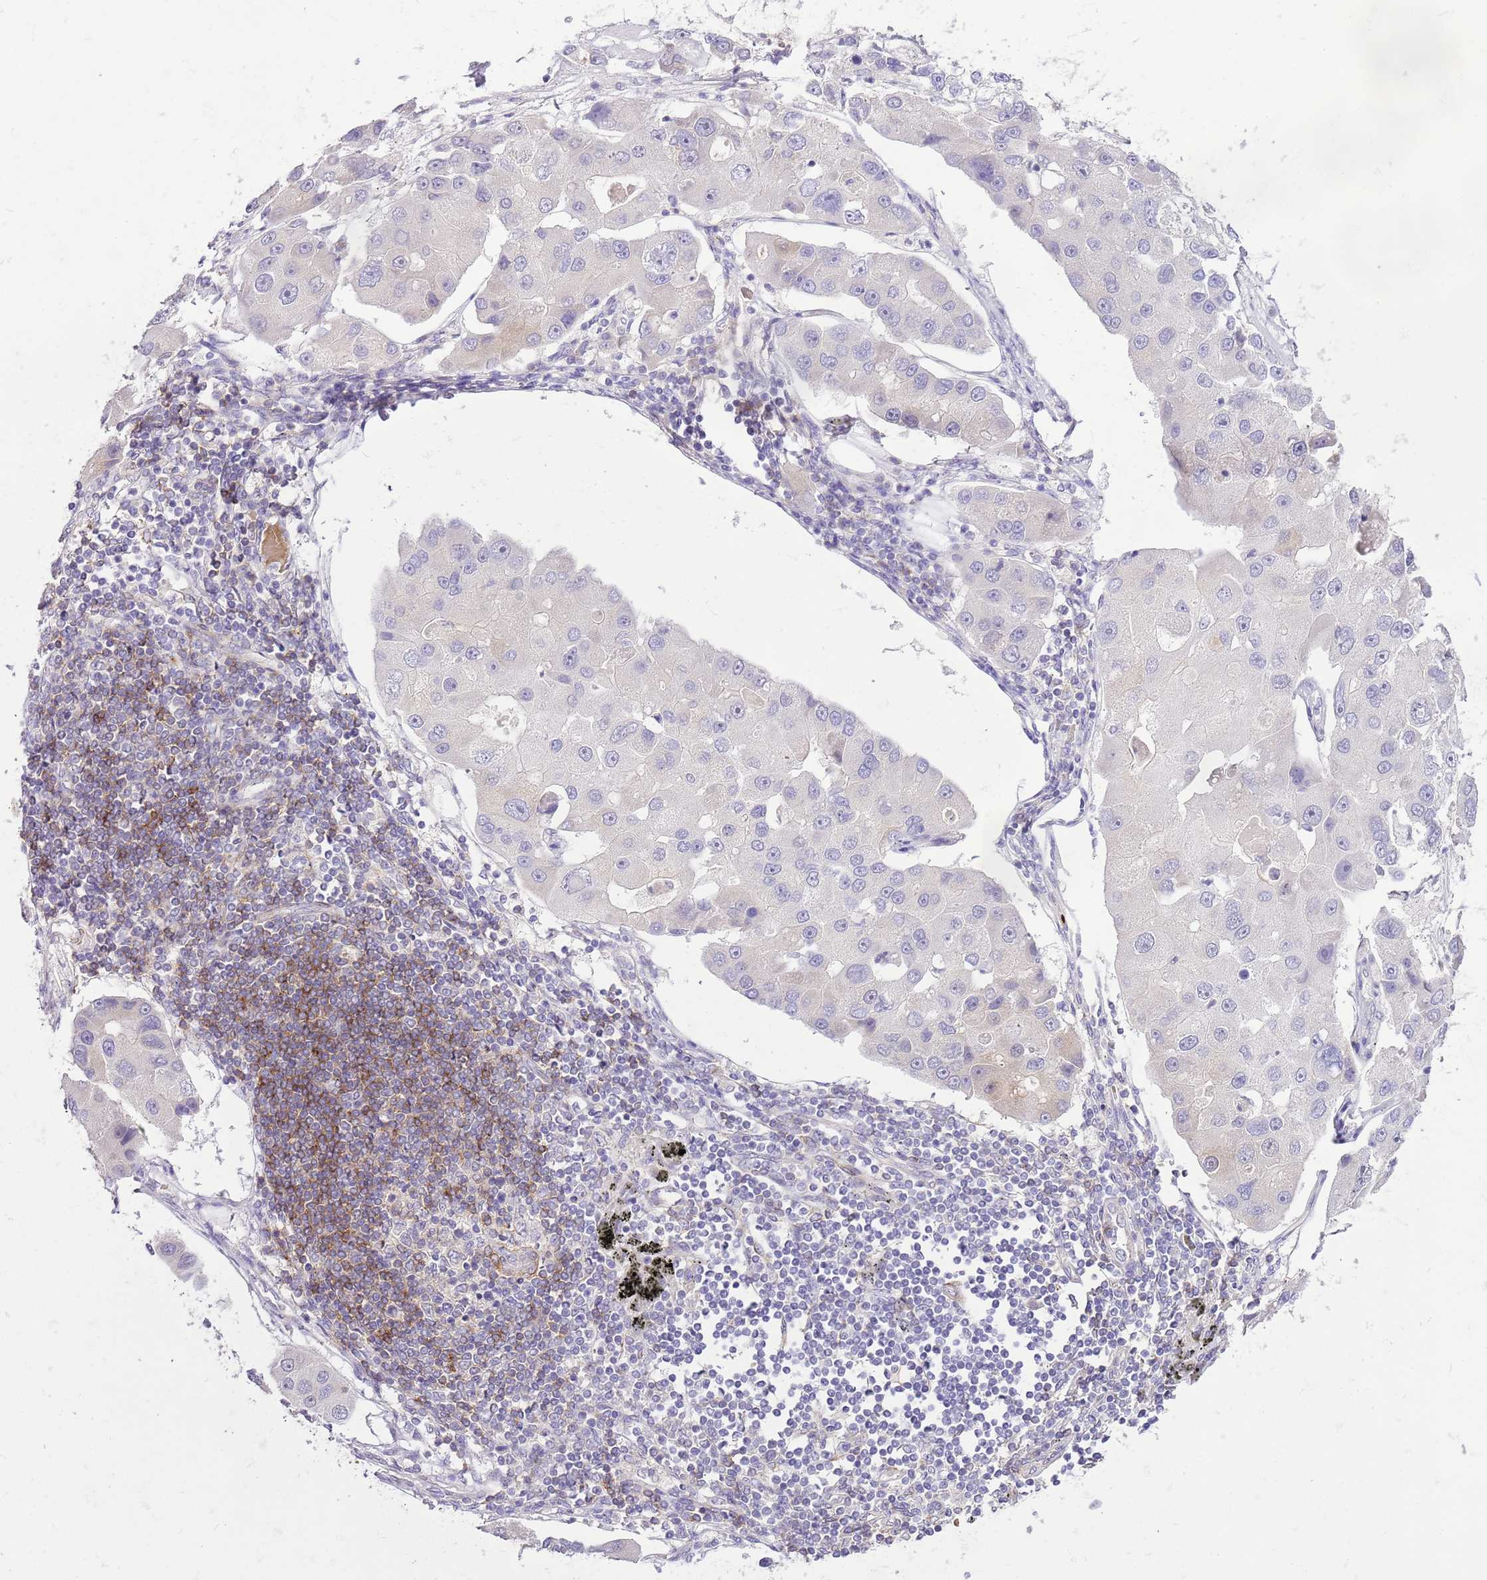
{"staining": {"intensity": "negative", "quantity": "none", "location": "none"}, "tissue": "lung cancer", "cell_type": "Tumor cells", "image_type": "cancer", "snomed": [{"axis": "morphology", "description": "Adenocarcinoma, NOS"}, {"axis": "topography", "description": "Lung"}], "caption": "The image displays no staining of tumor cells in lung cancer.", "gene": "RFK", "patient": {"sex": "female", "age": 54}}